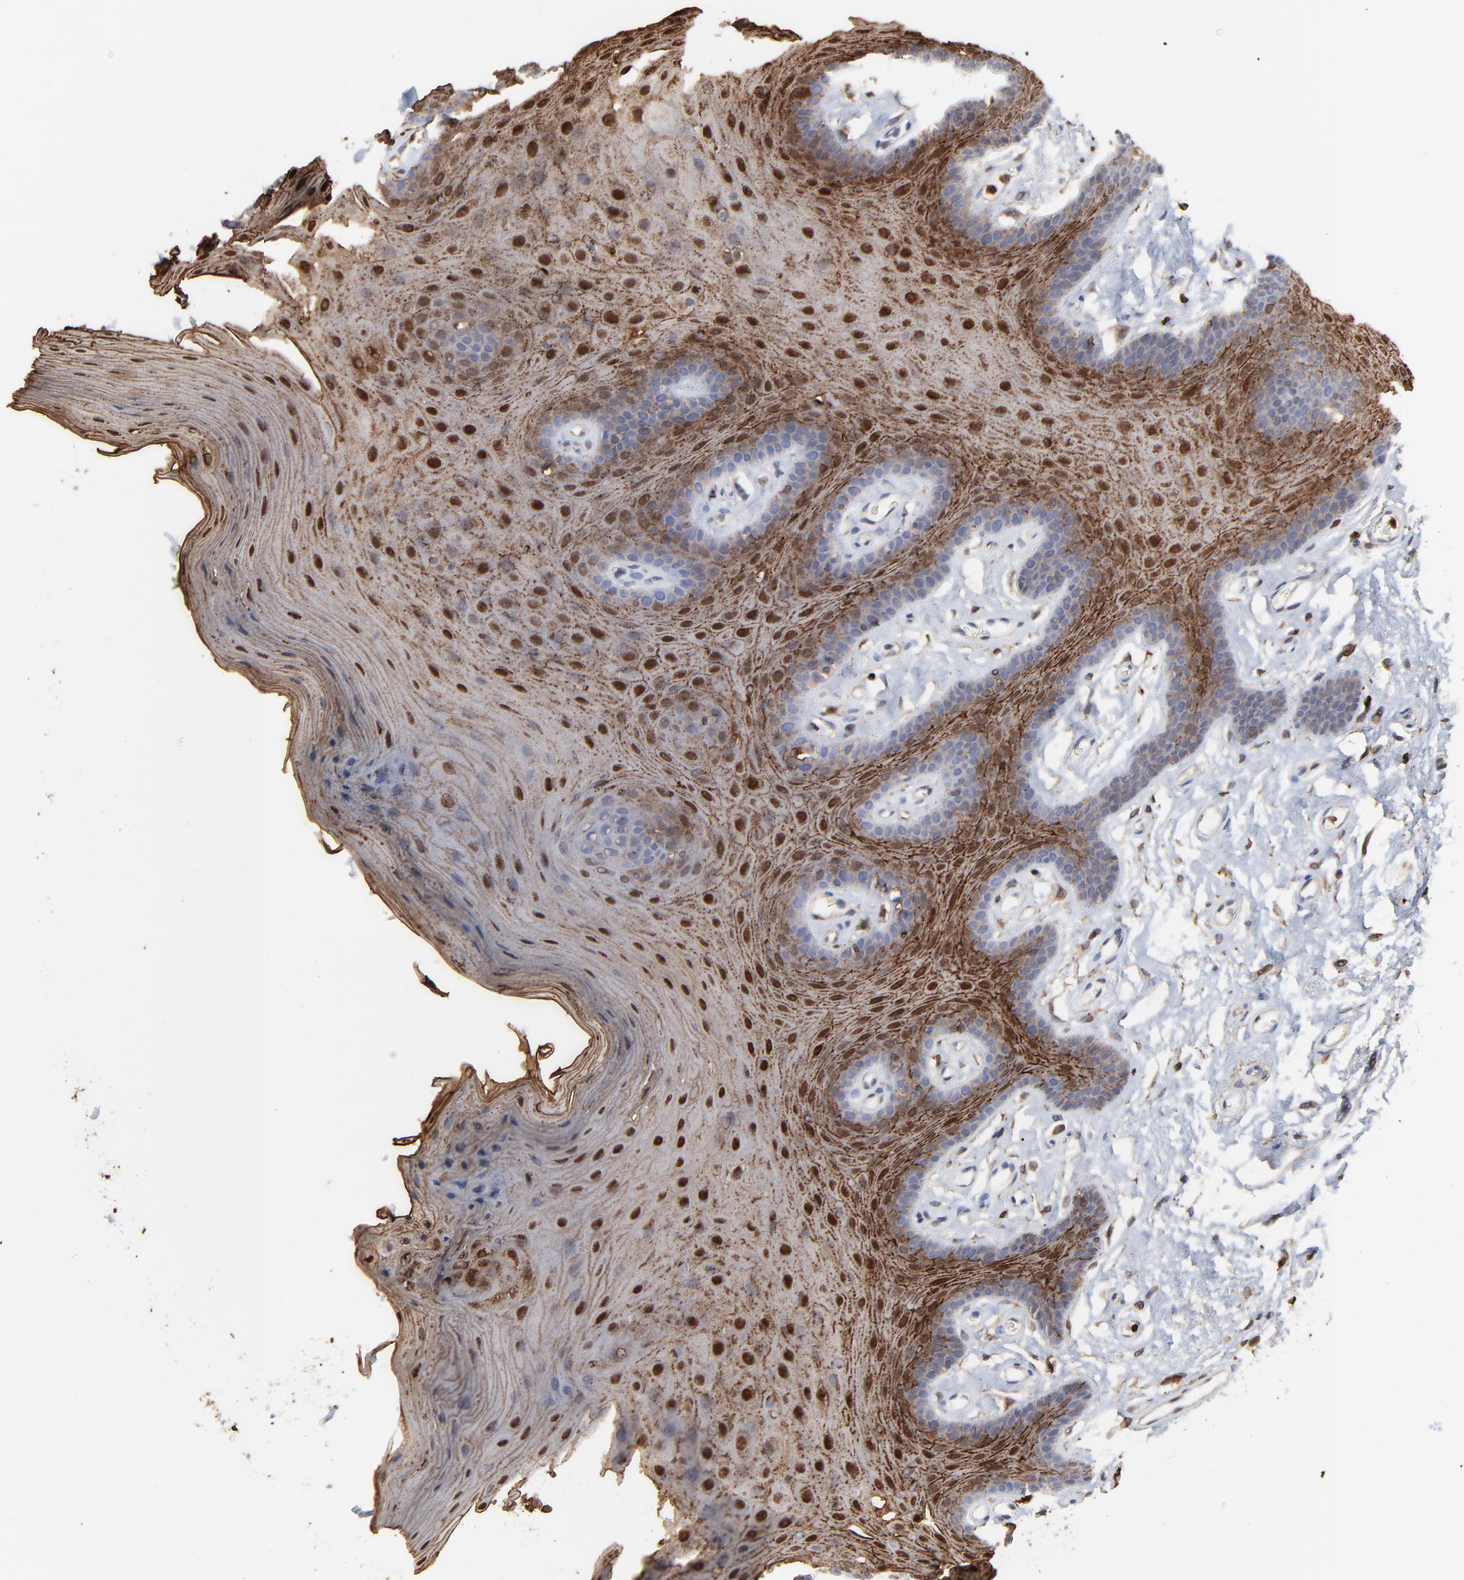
{"staining": {"intensity": "strong", "quantity": "25%-75%", "location": "cytoplasmic/membranous,nuclear"}, "tissue": "oral mucosa", "cell_type": "Squamous epithelial cells", "image_type": "normal", "snomed": [{"axis": "morphology", "description": "Normal tissue, NOS"}, {"axis": "morphology", "description": "Squamous cell carcinoma, NOS"}, {"axis": "topography", "description": "Skeletal muscle"}, {"axis": "topography", "description": "Oral tissue"}, {"axis": "topography", "description": "Head-Neck"}], "caption": "Oral mucosa stained for a protein exhibits strong cytoplasmic/membranous,nuclear positivity in squamous epithelial cells. The protein of interest is stained brown, and the nuclei are stained in blue (DAB (3,3'-diaminobenzidine) IHC with brightfield microscopy, high magnification).", "gene": "SLC6A14", "patient": {"sex": "male", "age": 71}}